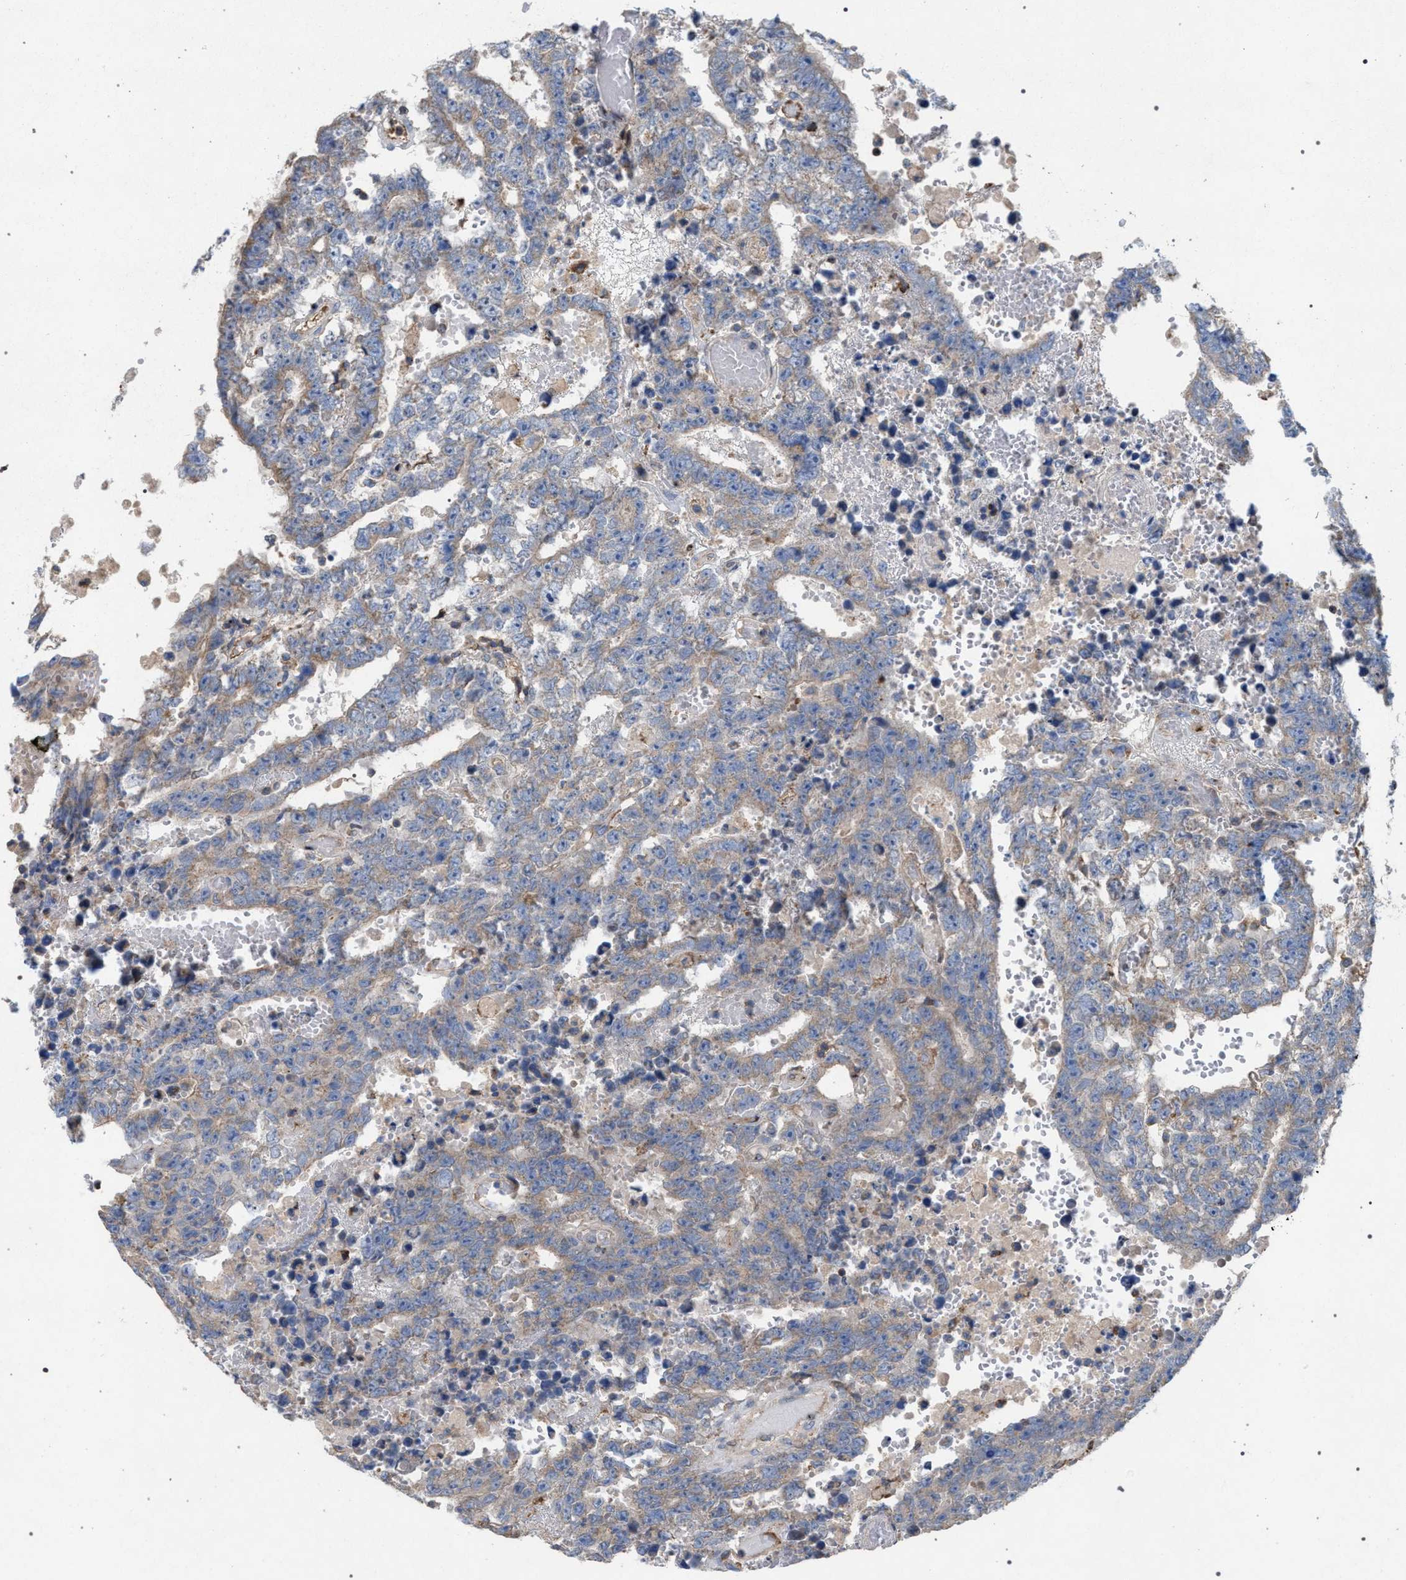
{"staining": {"intensity": "weak", "quantity": "25%-75%", "location": "cytoplasmic/membranous"}, "tissue": "testis cancer", "cell_type": "Tumor cells", "image_type": "cancer", "snomed": [{"axis": "morphology", "description": "Carcinoma, Embryonal, NOS"}, {"axis": "topography", "description": "Testis"}], "caption": "Protein staining by immunohistochemistry (IHC) demonstrates weak cytoplasmic/membranous staining in about 25%-75% of tumor cells in testis embryonal carcinoma. The protein is shown in brown color, while the nuclei are stained blue.", "gene": "VPS13A", "patient": {"sex": "male", "age": 25}}